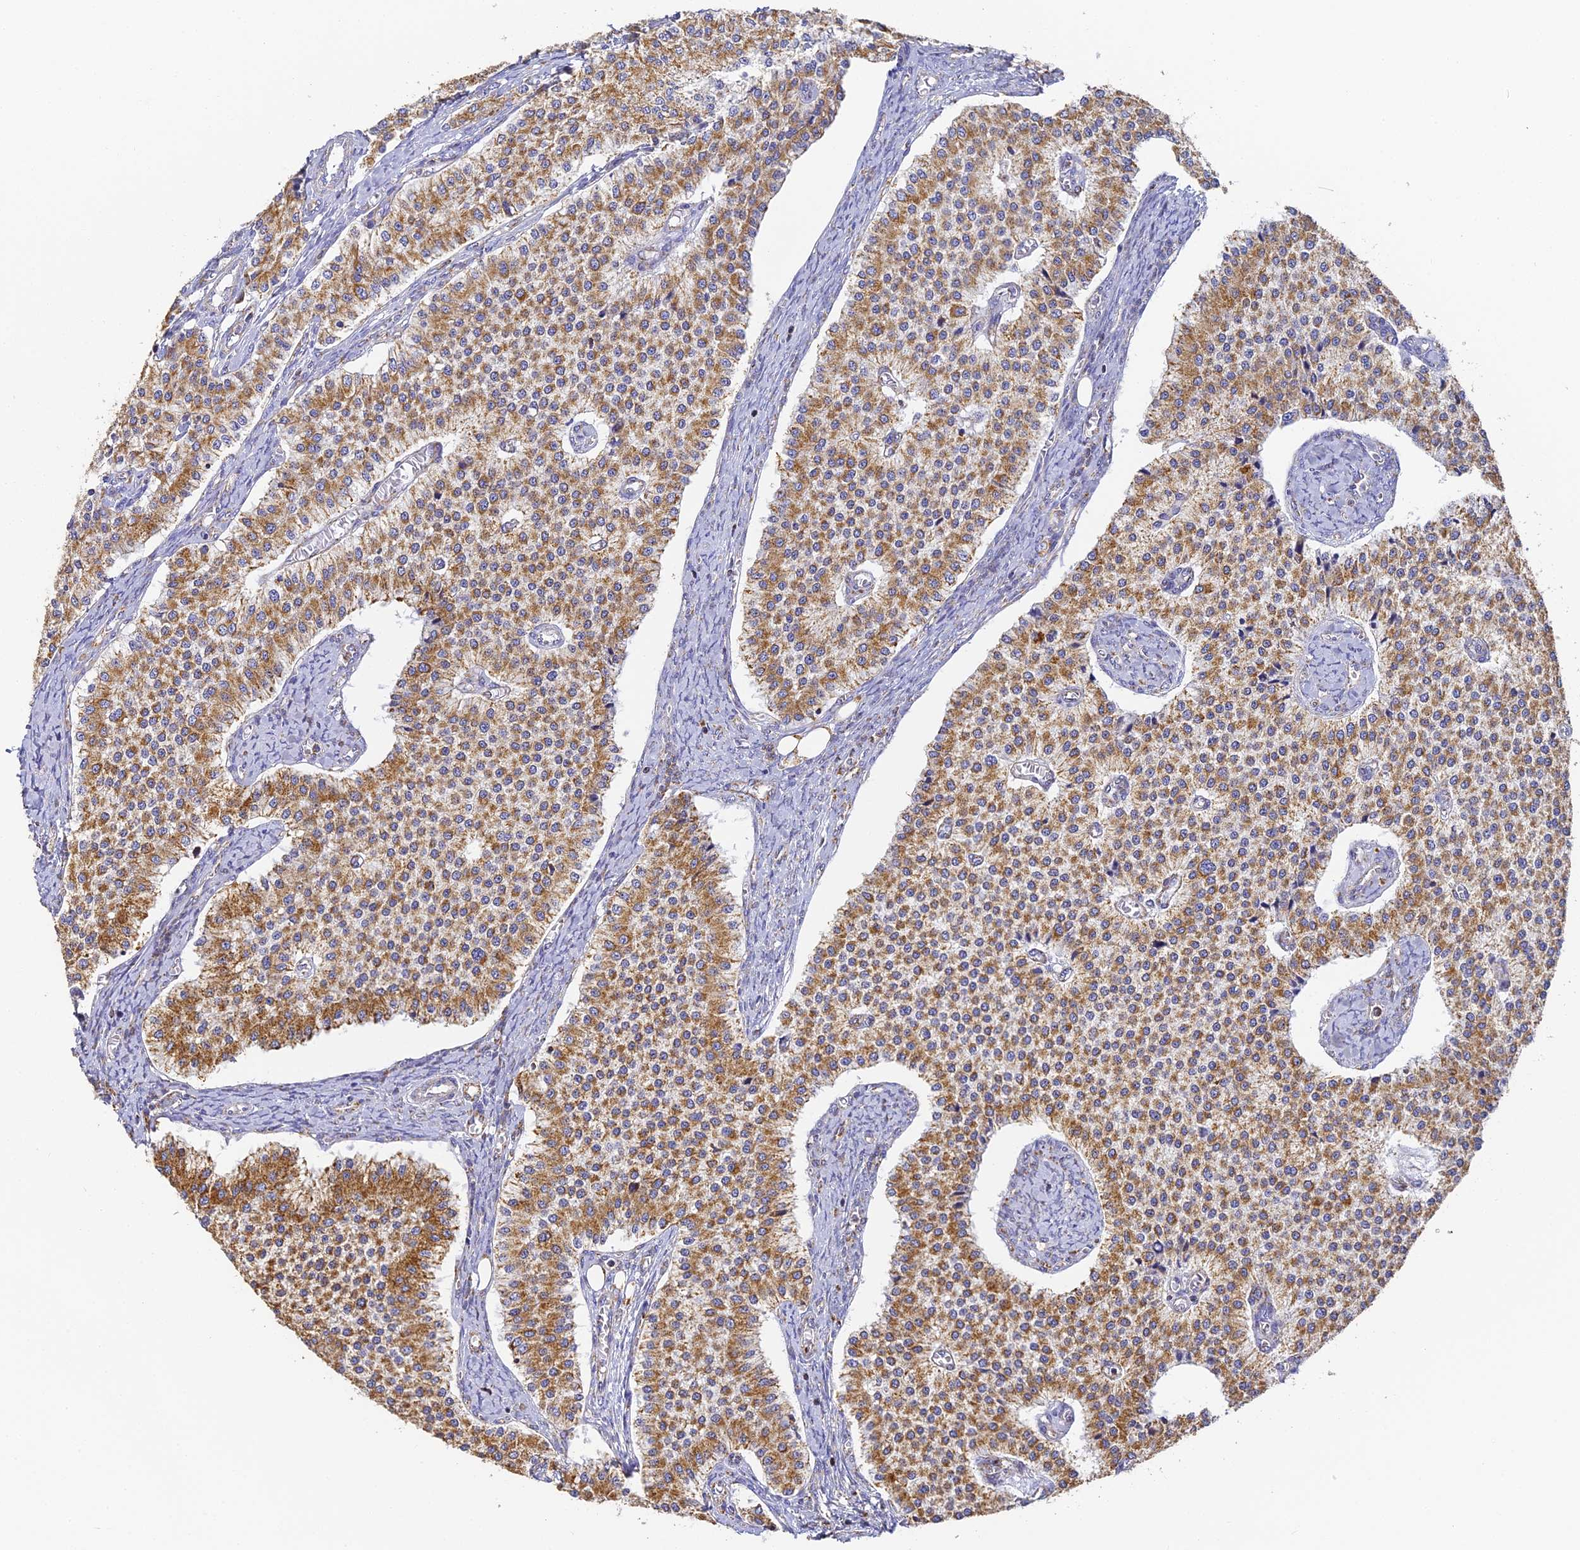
{"staining": {"intensity": "moderate", "quantity": ">75%", "location": "cytoplasmic/membranous"}, "tissue": "carcinoid", "cell_type": "Tumor cells", "image_type": "cancer", "snomed": [{"axis": "morphology", "description": "Carcinoid, malignant, NOS"}, {"axis": "topography", "description": "Colon"}], "caption": "An image showing moderate cytoplasmic/membranous staining in about >75% of tumor cells in carcinoid, as visualized by brown immunohistochemical staining.", "gene": "COX6C", "patient": {"sex": "female", "age": 52}}